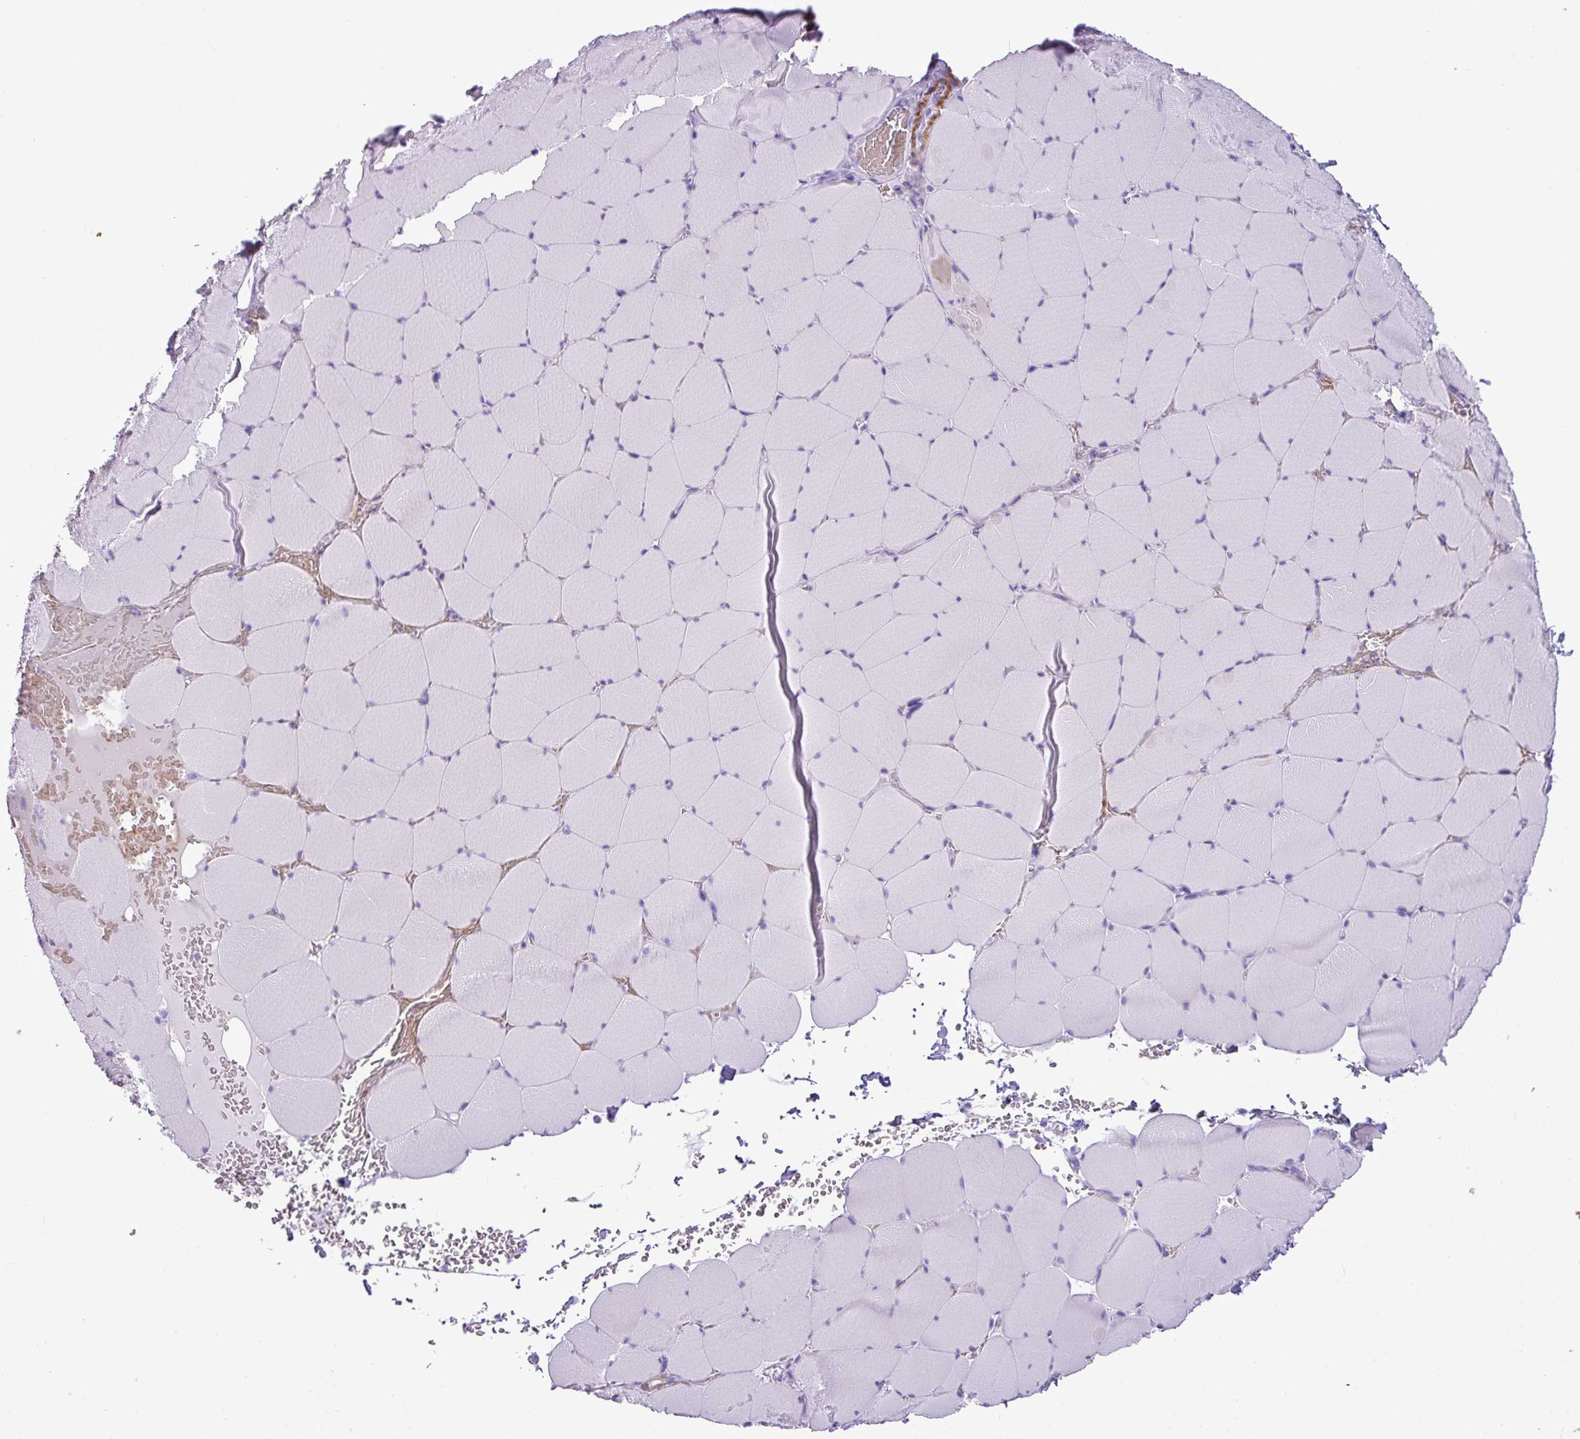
{"staining": {"intensity": "negative", "quantity": "none", "location": "none"}, "tissue": "skeletal muscle", "cell_type": "Myocytes", "image_type": "normal", "snomed": [{"axis": "morphology", "description": "Normal tissue, NOS"}, {"axis": "topography", "description": "Skeletal muscle"}, {"axis": "topography", "description": "Head-Neck"}], "caption": "Skeletal muscle stained for a protein using IHC displays no positivity myocytes.", "gene": "ZSCAN5A", "patient": {"sex": "male", "age": 66}}